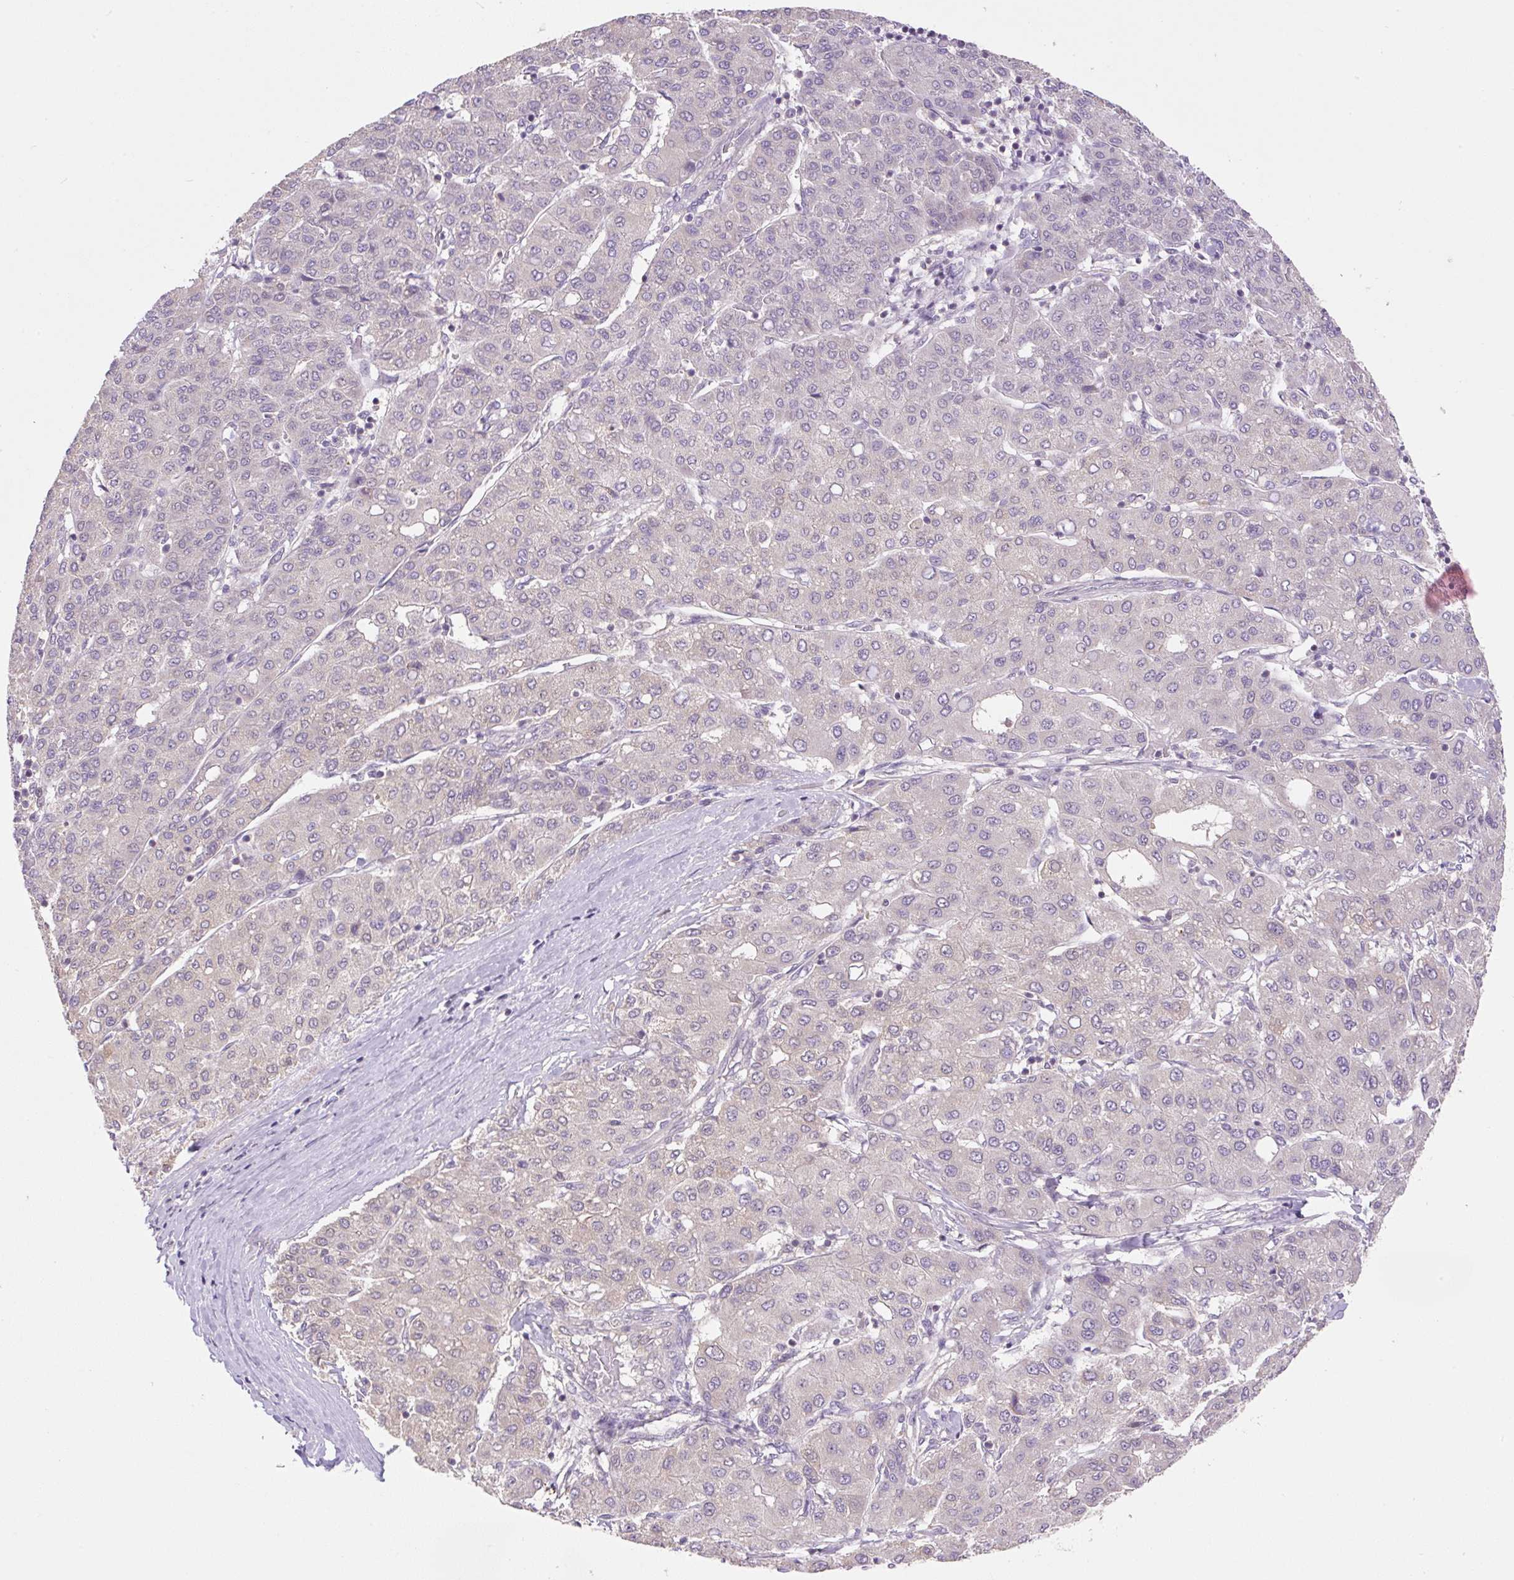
{"staining": {"intensity": "negative", "quantity": "none", "location": "none"}, "tissue": "liver cancer", "cell_type": "Tumor cells", "image_type": "cancer", "snomed": [{"axis": "morphology", "description": "Carcinoma, Hepatocellular, NOS"}, {"axis": "topography", "description": "Liver"}], "caption": "Immunohistochemical staining of hepatocellular carcinoma (liver) demonstrates no significant staining in tumor cells. (Brightfield microscopy of DAB IHC at high magnification).", "gene": "COX8A", "patient": {"sex": "male", "age": 65}}